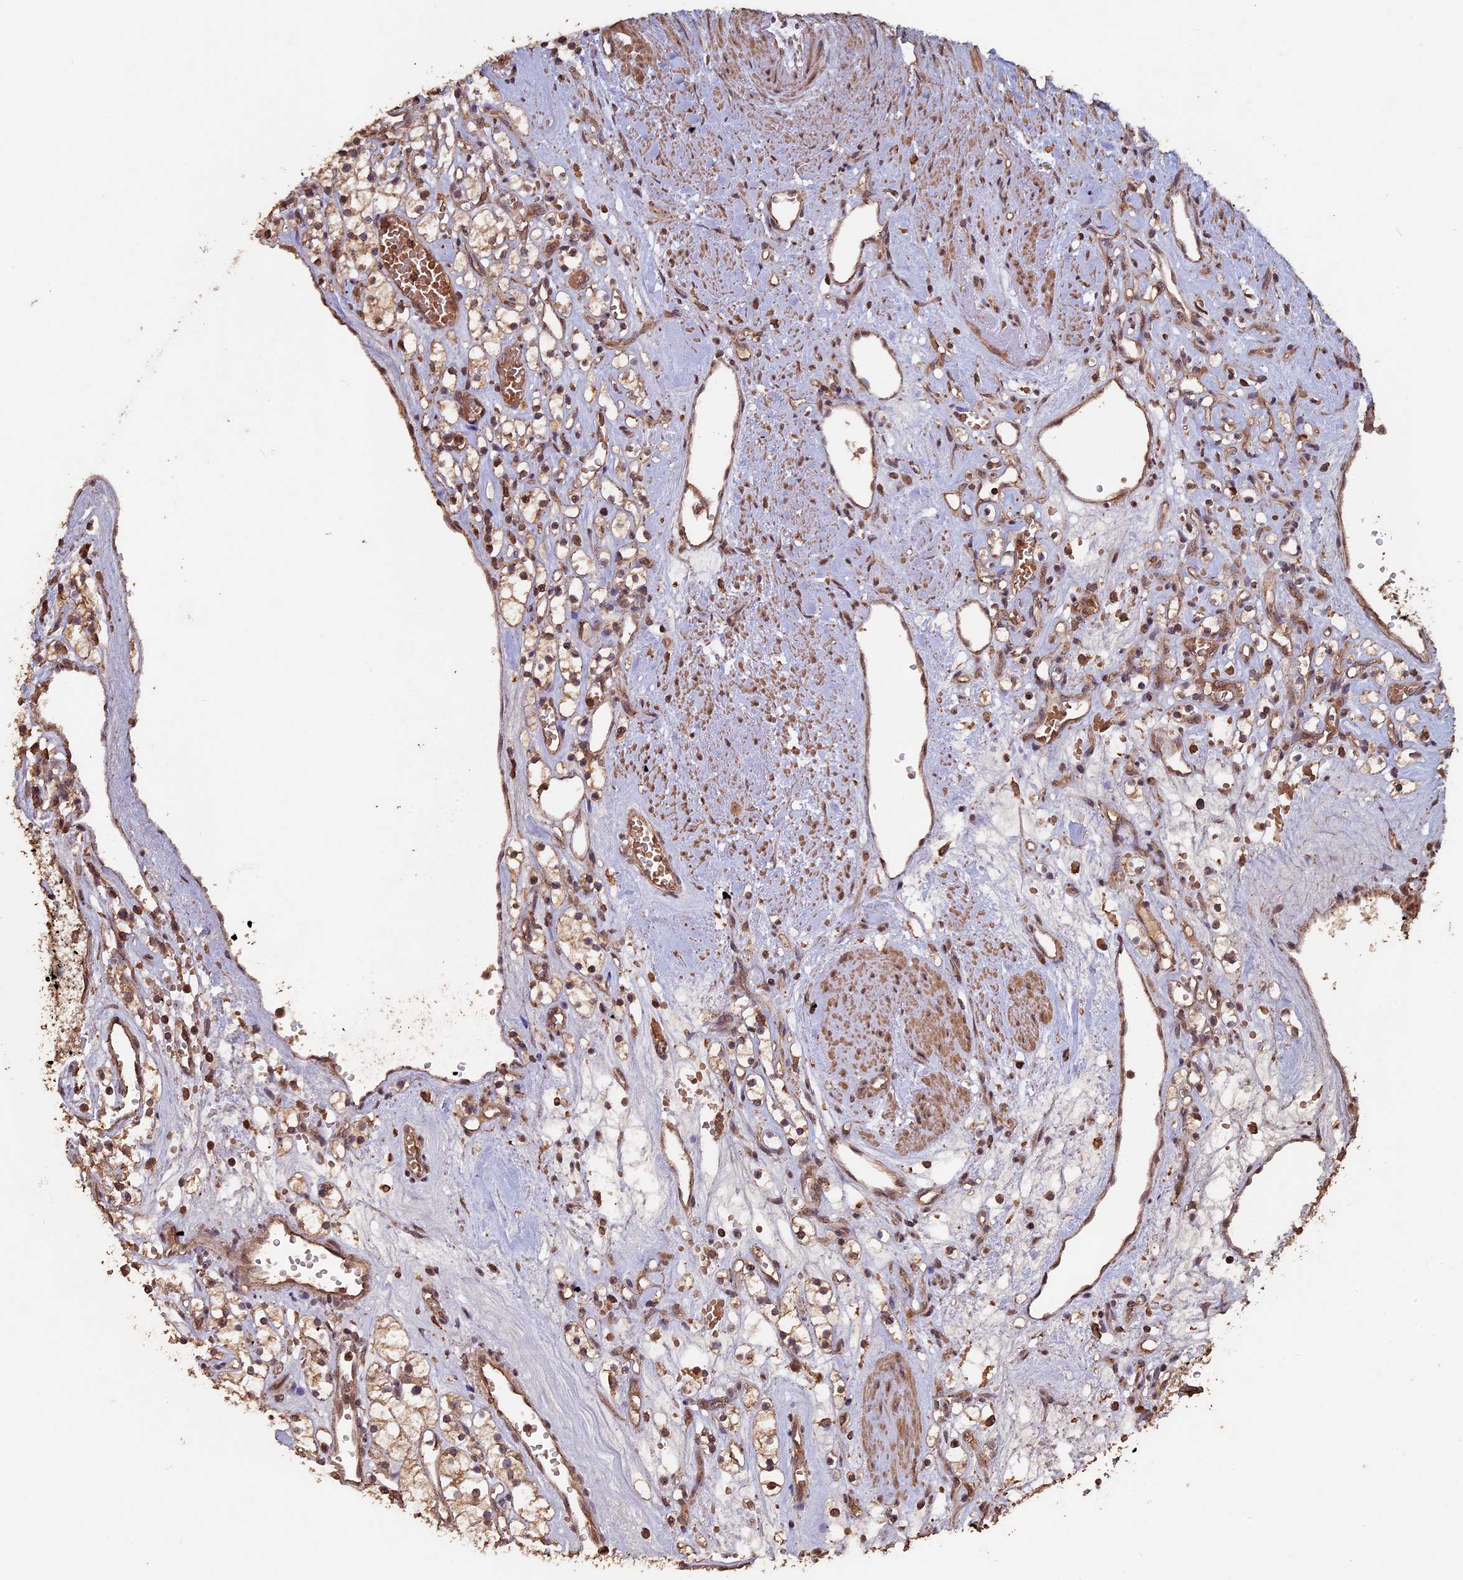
{"staining": {"intensity": "moderate", "quantity": ">75%", "location": "cytoplasmic/membranous"}, "tissue": "renal cancer", "cell_type": "Tumor cells", "image_type": "cancer", "snomed": [{"axis": "morphology", "description": "Adenocarcinoma, NOS"}, {"axis": "topography", "description": "Kidney"}], "caption": "Human renal cancer (adenocarcinoma) stained with a protein marker shows moderate staining in tumor cells.", "gene": "HUNK", "patient": {"sex": "female", "age": 59}}